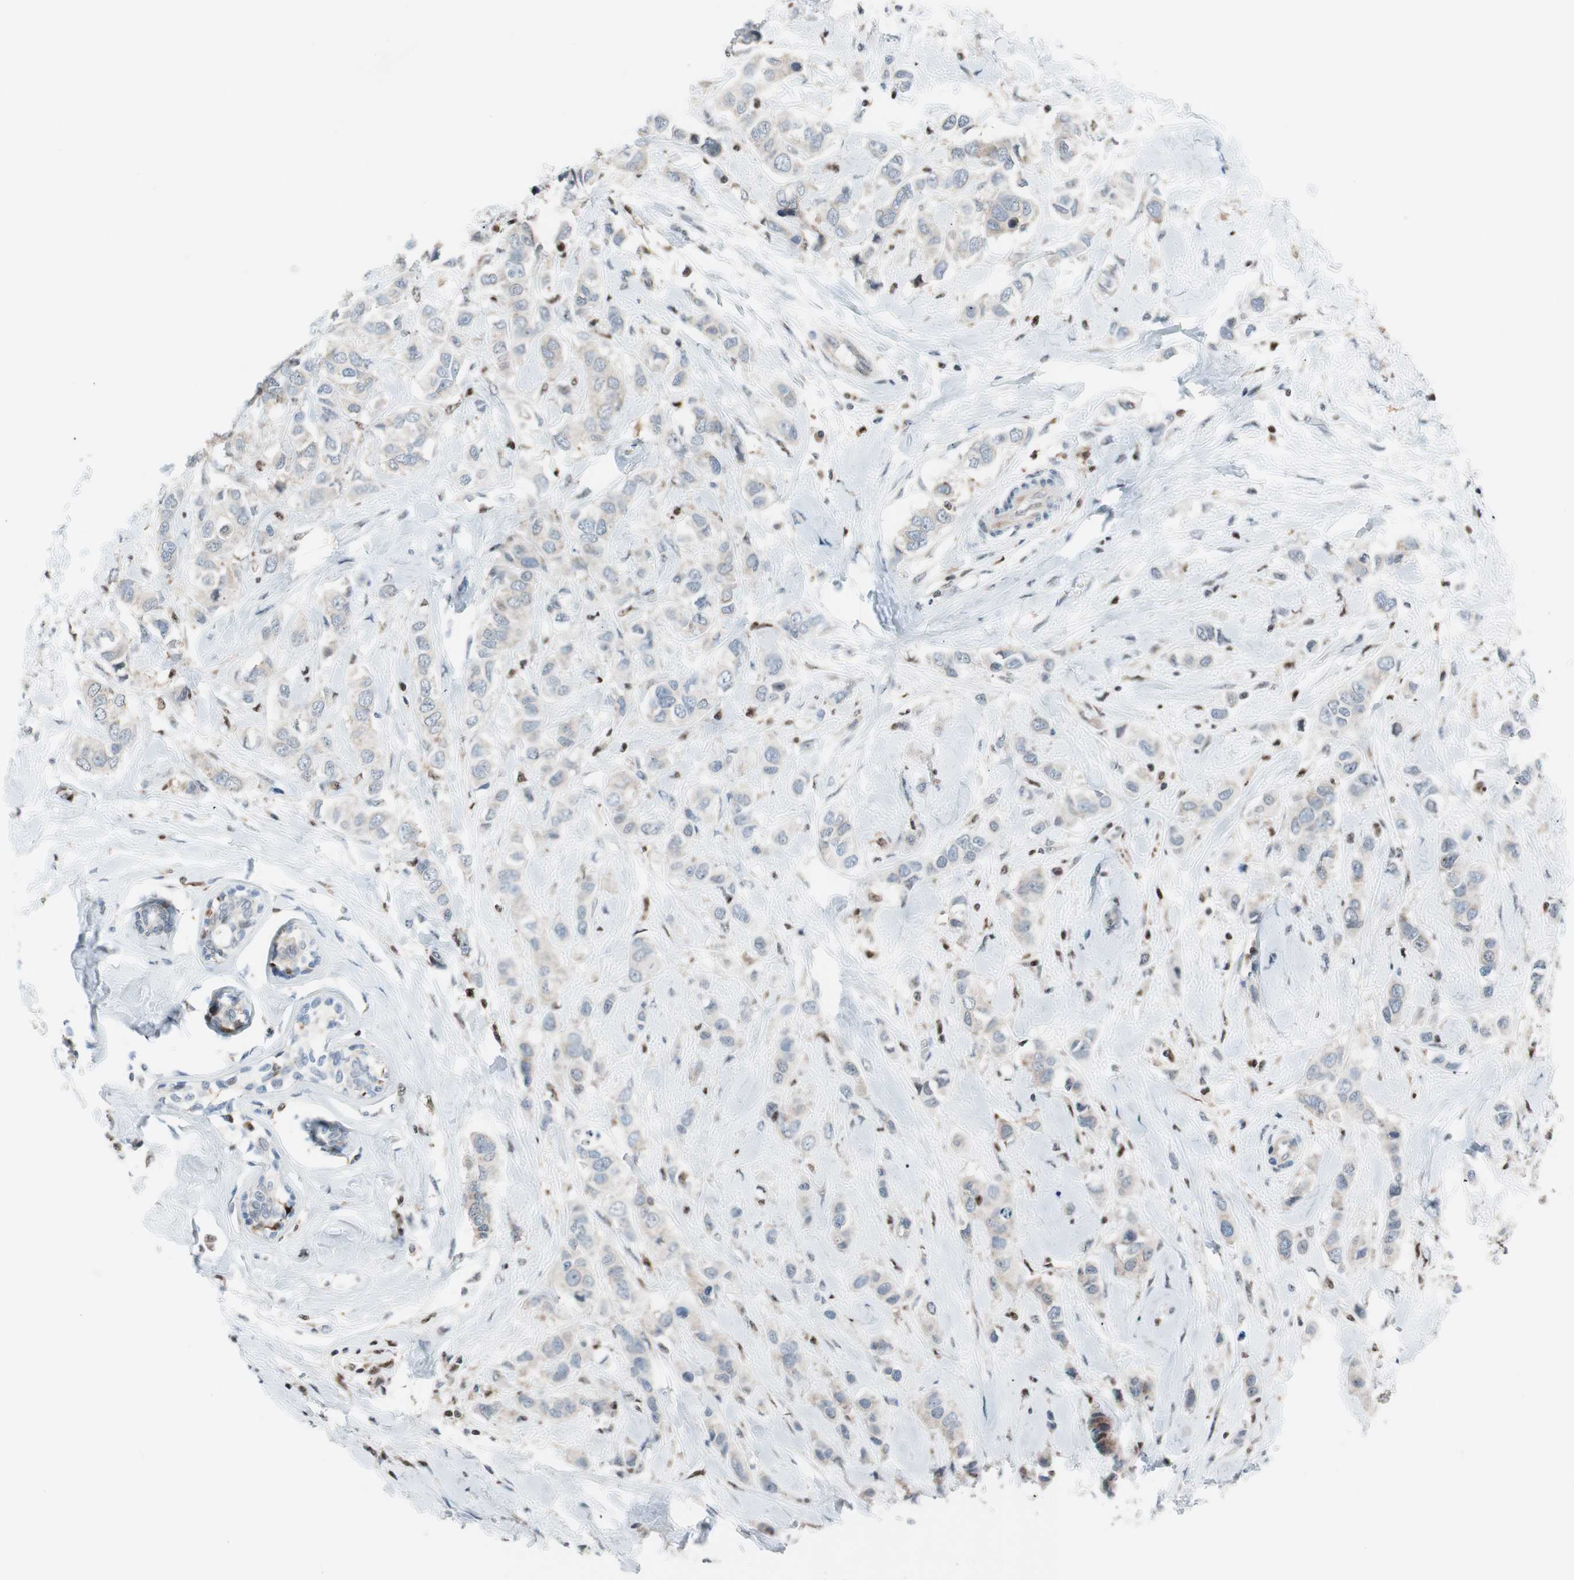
{"staining": {"intensity": "weak", "quantity": "<25%", "location": "cytoplasmic/membranous"}, "tissue": "breast cancer", "cell_type": "Tumor cells", "image_type": "cancer", "snomed": [{"axis": "morphology", "description": "Duct carcinoma"}, {"axis": "topography", "description": "Breast"}], "caption": "This photomicrograph is of breast cancer (infiltrating ductal carcinoma) stained with immunohistochemistry to label a protein in brown with the nuclei are counter-stained blue. There is no positivity in tumor cells. (DAB (3,3'-diaminobenzidine) IHC visualized using brightfield microscopy, high magnification).", "gene": "RGS10", "patient": {"sex": "female", "age": 50}}